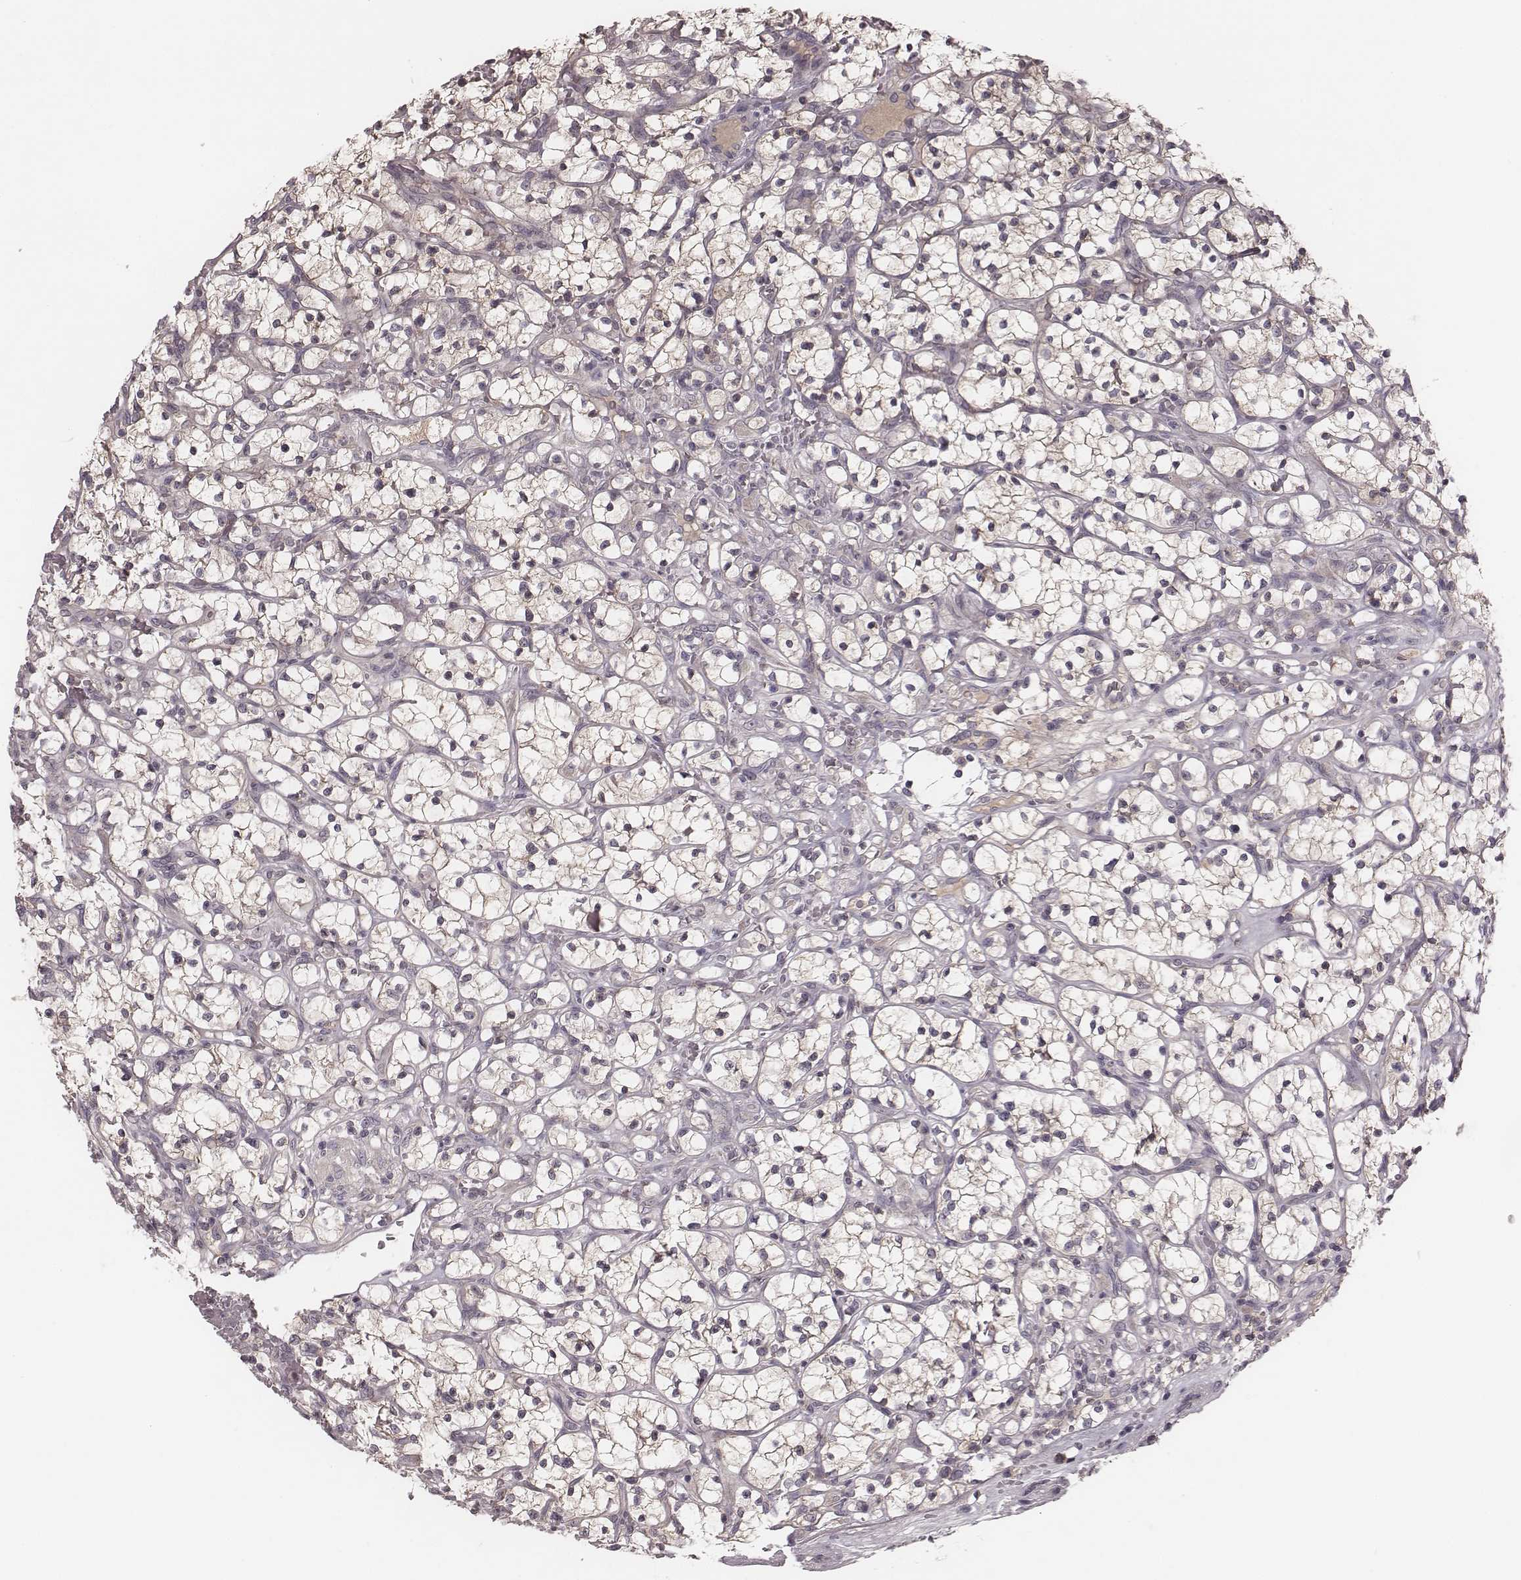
{"staining": {"intensity": "negative", "quantity": "none", "location": "none"}, "tissue": "renal cancer", "cell_type": "Tumor cells", "image_type": "cancer", "snomed": [{"axis": "morphology", "description": "Adenocarcinoma, NOS"}, {"axis": "topography", "description": "Kidney"}], "caption": "Tumor cells show no significant protein staining in renal cancer.", "gene": "P2RX5", "patient": {"sex": "female", "age": 64}}